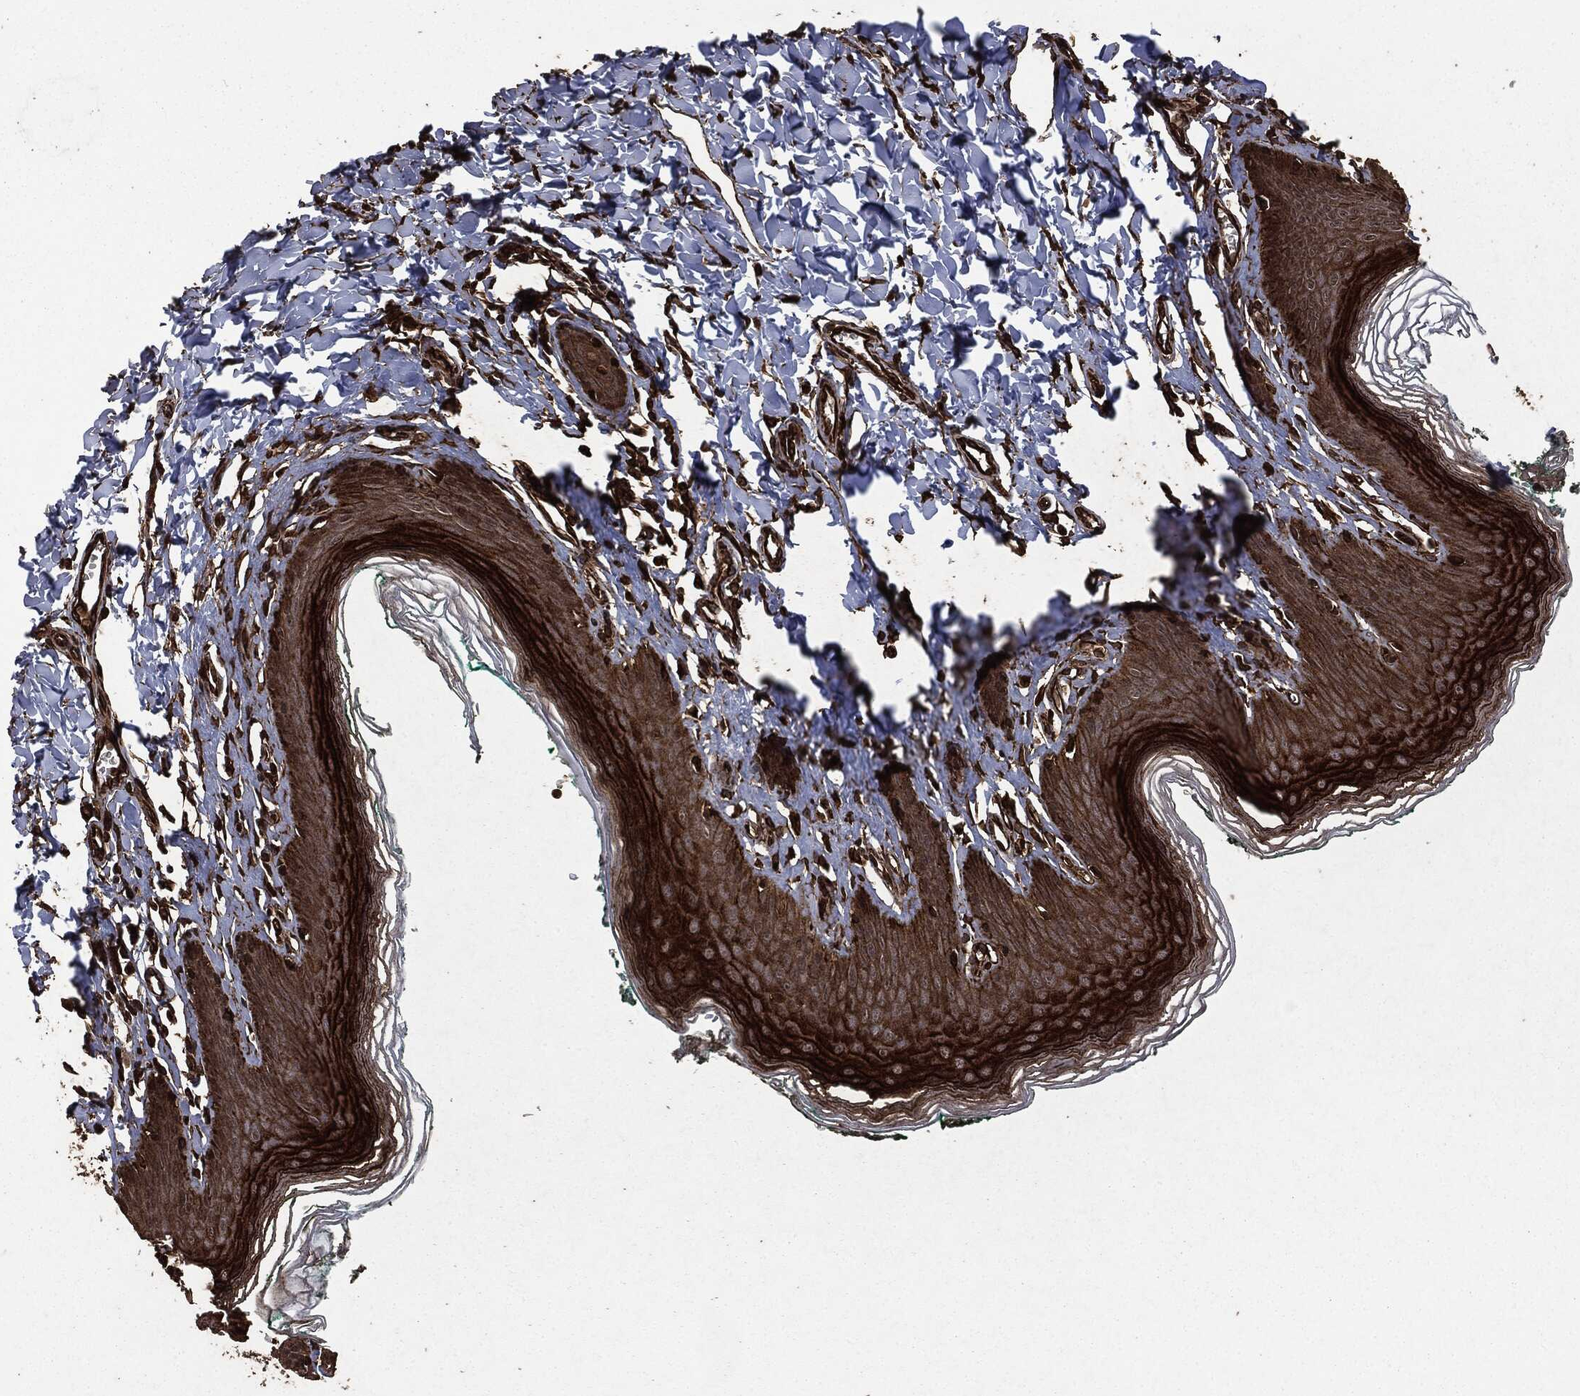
{"staining": {"intensity": "strong", "quantity": "25%-75%", "location": "cytoplasmic/membranous"}, "tissue": "skin", "cell_type": "Epidermal cells", "image_type": "normal", "snomed": [{"axis": "morphology", "description": "Normal tissue, NOS"}, {"axis": "topography", "description": "Vulva"}], "caption": "Strong cytoplasmic/membranous protein expression is present in about 25%-75% of epidermal cells in skin.", "gene": "HRAS", "patient": {"sex": "female", "age": 66}}